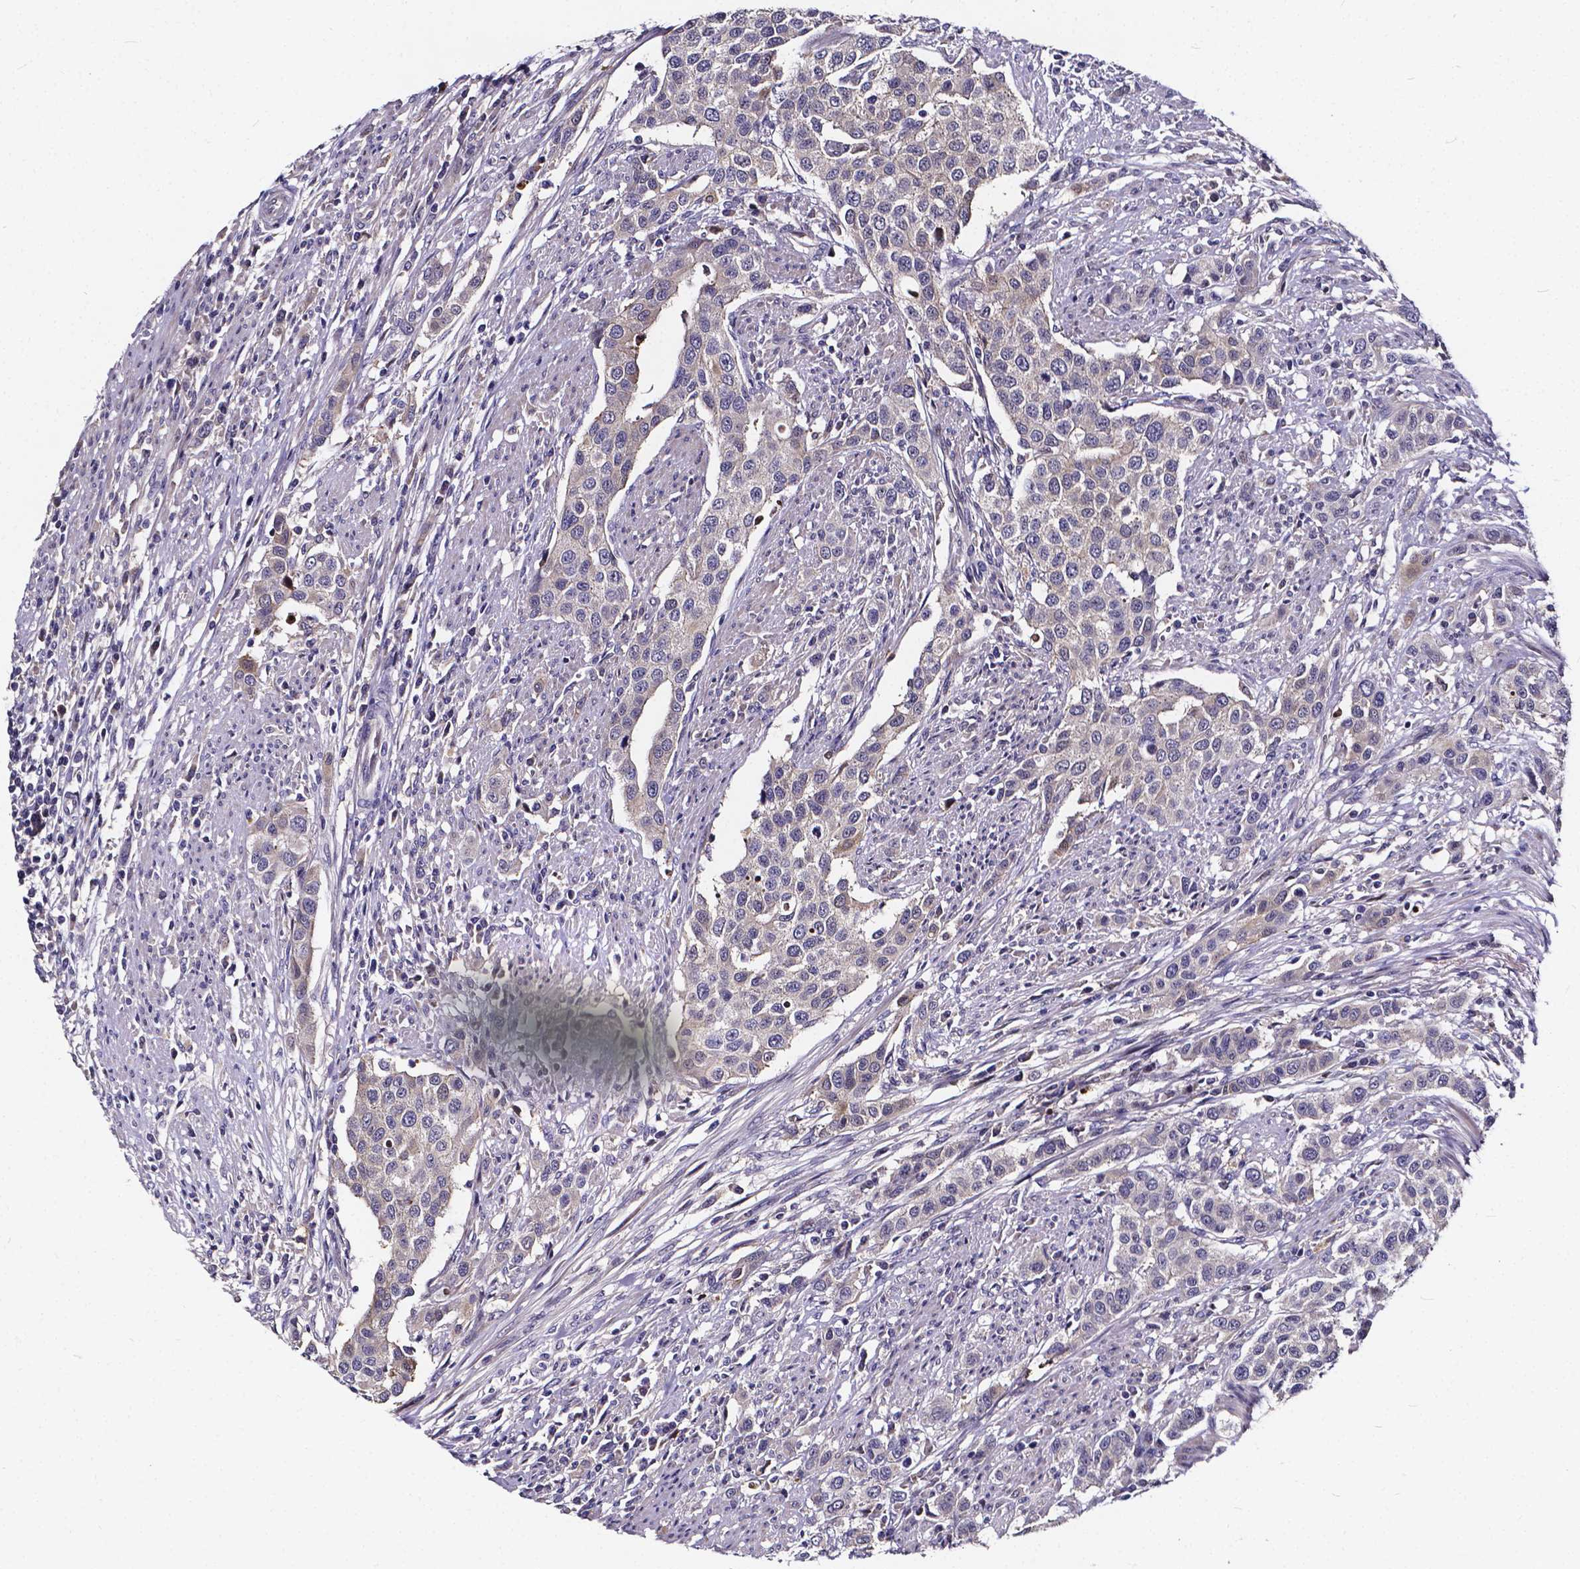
{"staining": {"intensity": "negative", "quantity": "none", "location": "none"}, "tissue": "urothelial cancer", "cell_type": "Tumor cells", "image_type": "cancer", "snomed": [{"axis": "morphology", "description": "Urothelial carcinoma, High grade"}, {"axis": "topography", "description": "Urinary bladder"}], "caption": "Urothelial cancer was stained to show a protein in brown. There is no significant staining in tumor cells.", "gene": "SOWAHA", "patient": {"sex": "female", "age": 58}}